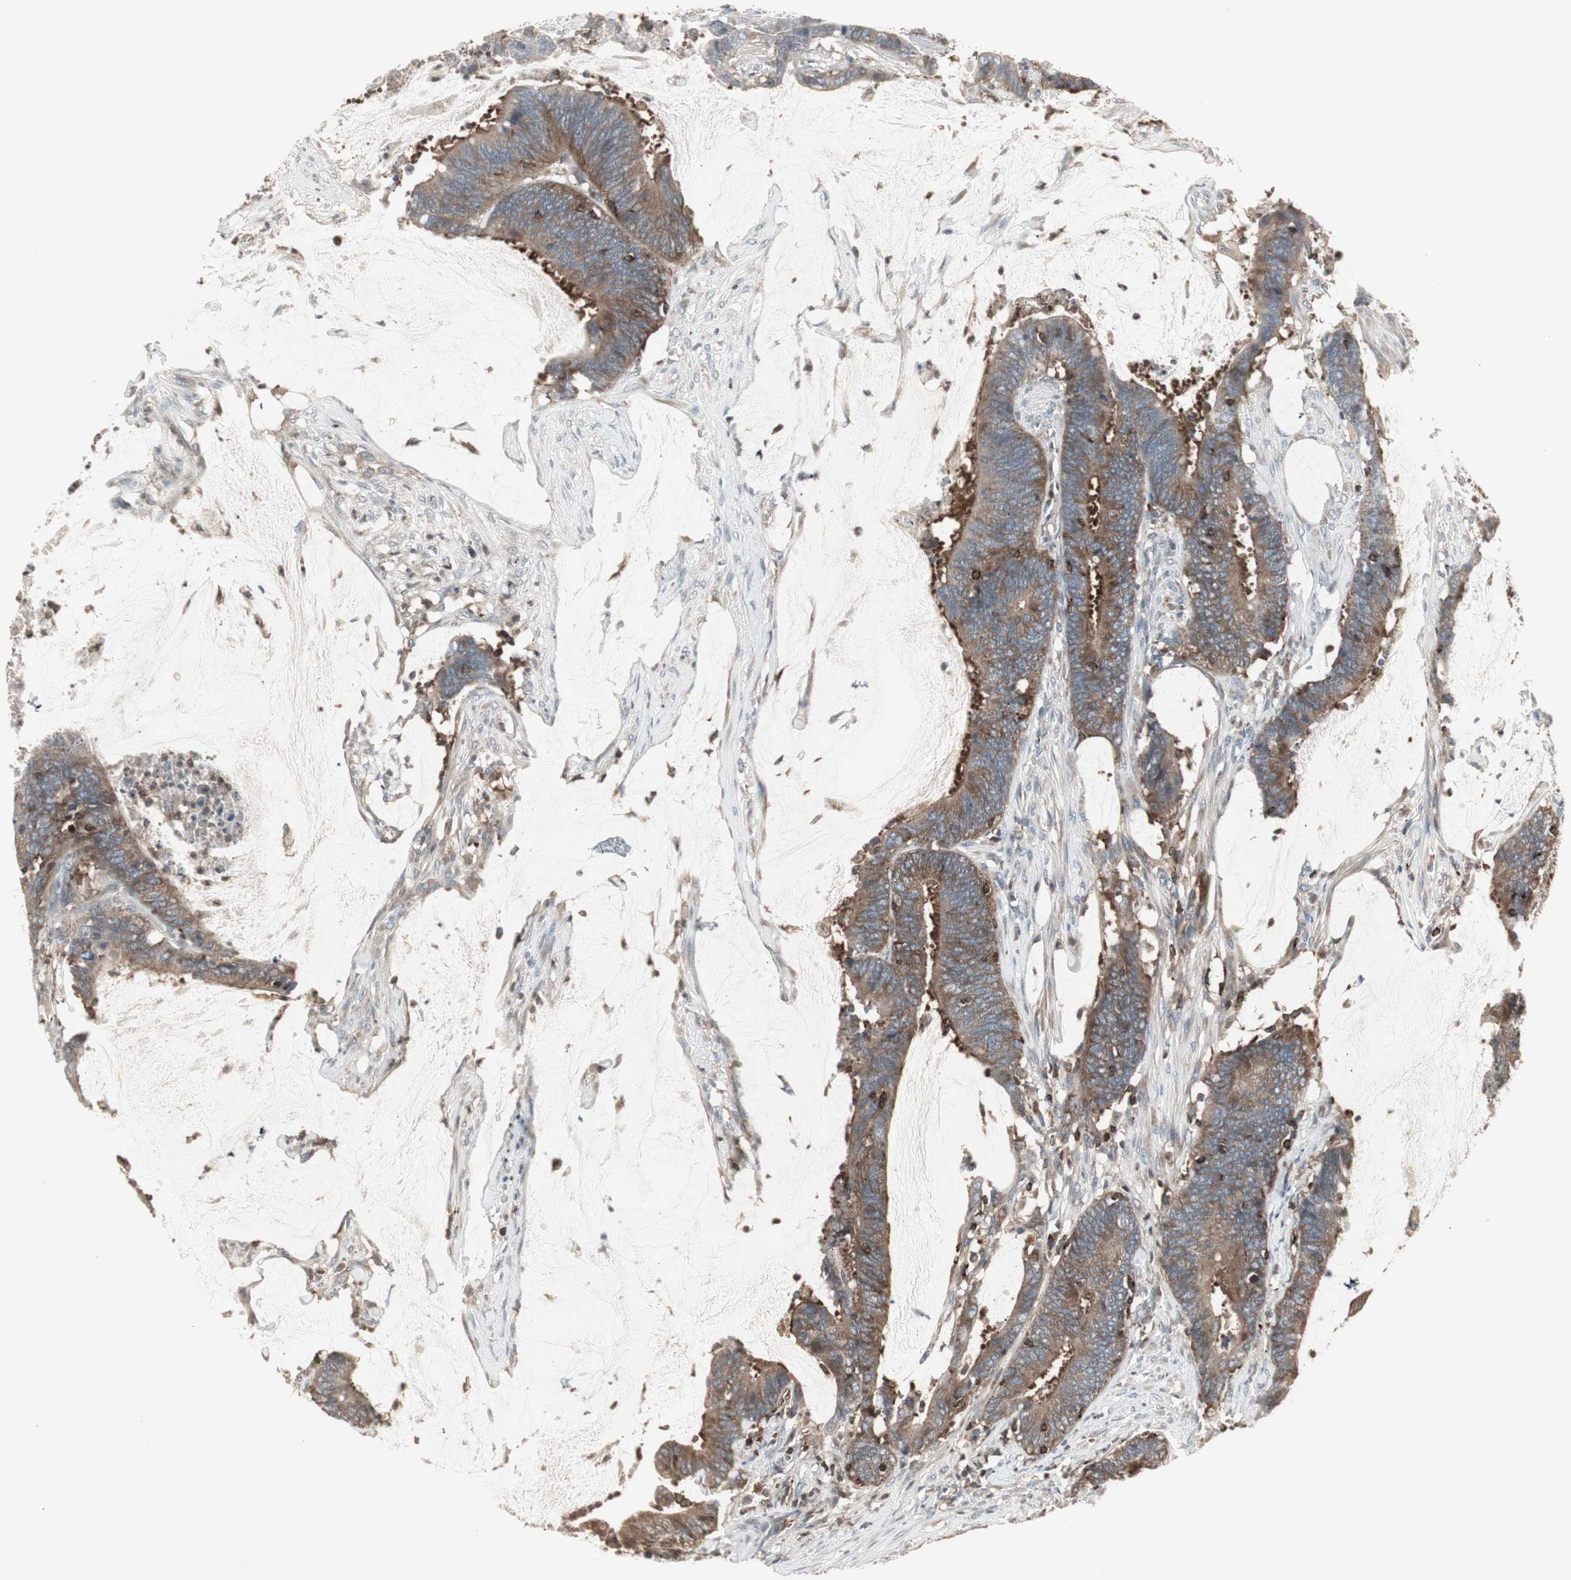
{"staining": {"intensity": "moderate", "quantity": ">75%", "location": "cytoplasmic/membranous"}, "tissue": "colorectal cancer", "cell_type": "Tumor cells", "image_type": "cancer", "snomed": [{"axis": "morphology", "description": "Adenocarcinoma, NOS"}, {"axis": "topography", "description": "Rectum"}], "caption": "Immunohistochemistry (IHC) image of neoplastic tissue: colorectal cancer (adenocarcinoma) stained using immunohistochemistry (IHC) demonstrates medium levels of moderate protein expression localized specifically in the cytoplasmic/membranous of tumor cells, appearing as a cytoplasmic/membranous brown color.", "gene": "ARHGEF1", "patient": {"sex": "female", "age": 66}}